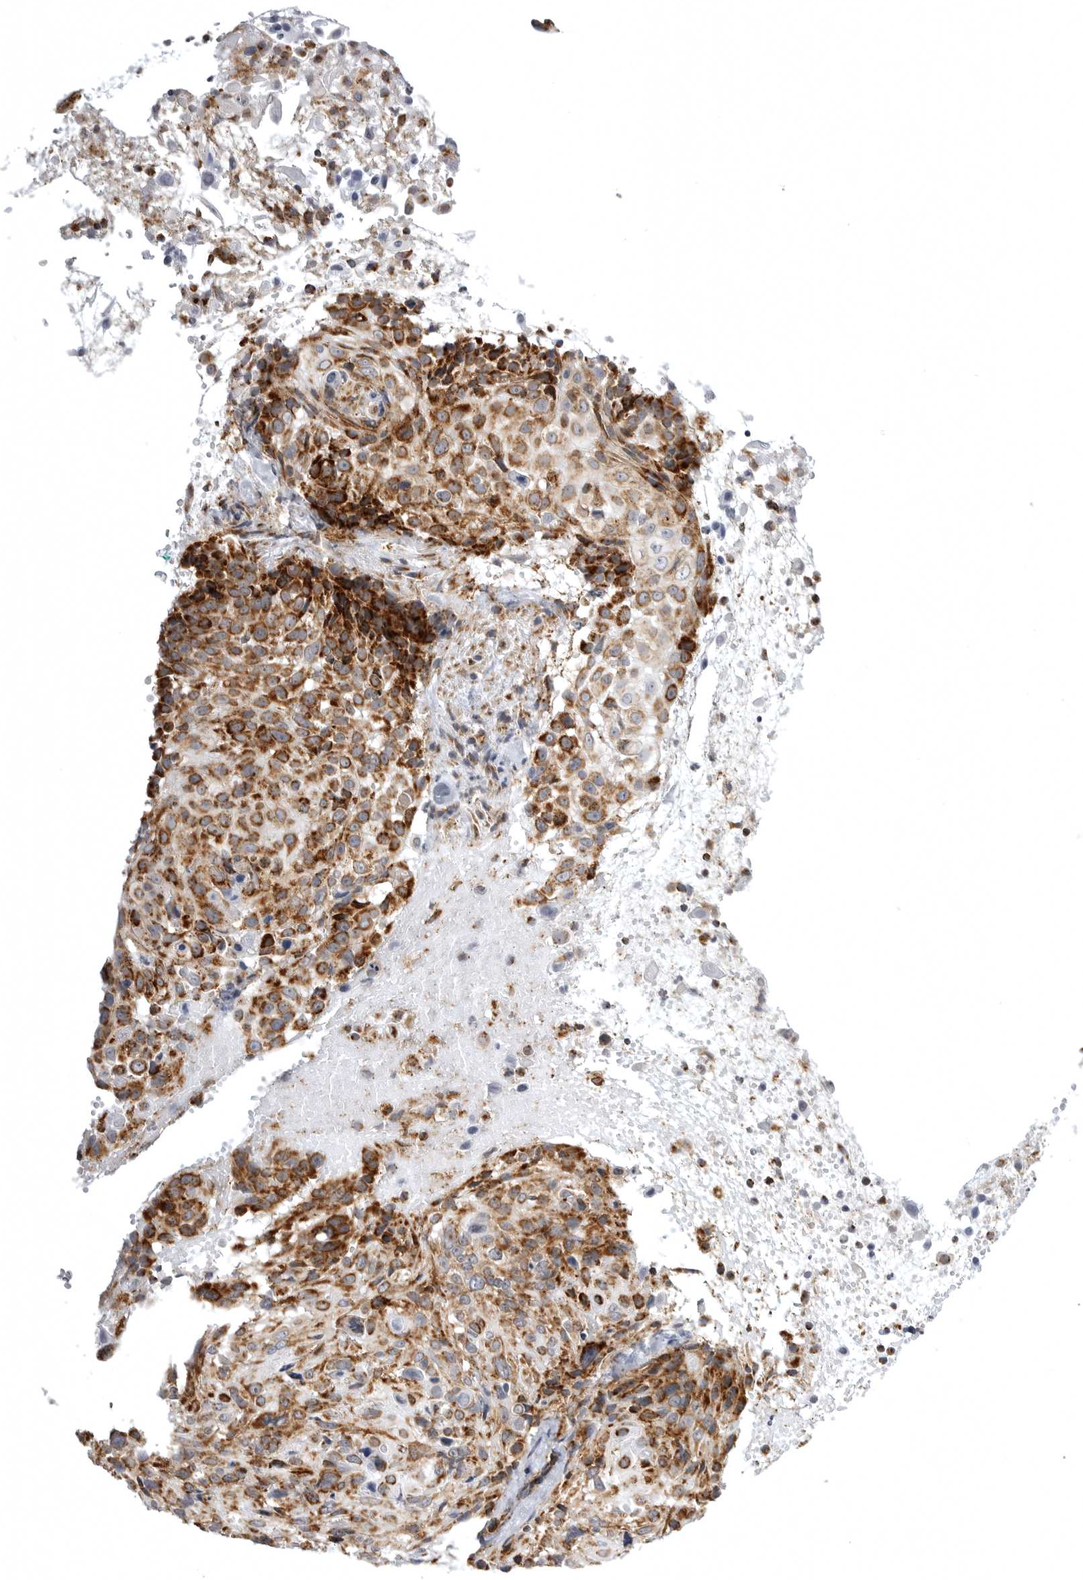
{"staining": {"intensity": "strong", "quantity": ">75%", "location": "cytoplasmic/membranous"}, "tissue": "cervical cancer", "cell_type": "Tumor cells", "image_type": "cancer", "snomed": [{"axis": "morphology", "description": "Squamous cell carcinoma, NOS"}, {"axis": "topography", "description": "Cervix"}], "caption": "Protein staining of cervical cancer (squamous cell carcinoma) tissue shows strong cytoplasmic/membranous staining in approximately >75% of tumor cells.", "gene": "TUFM", "patient": {"sex": "female", "age": 74}}